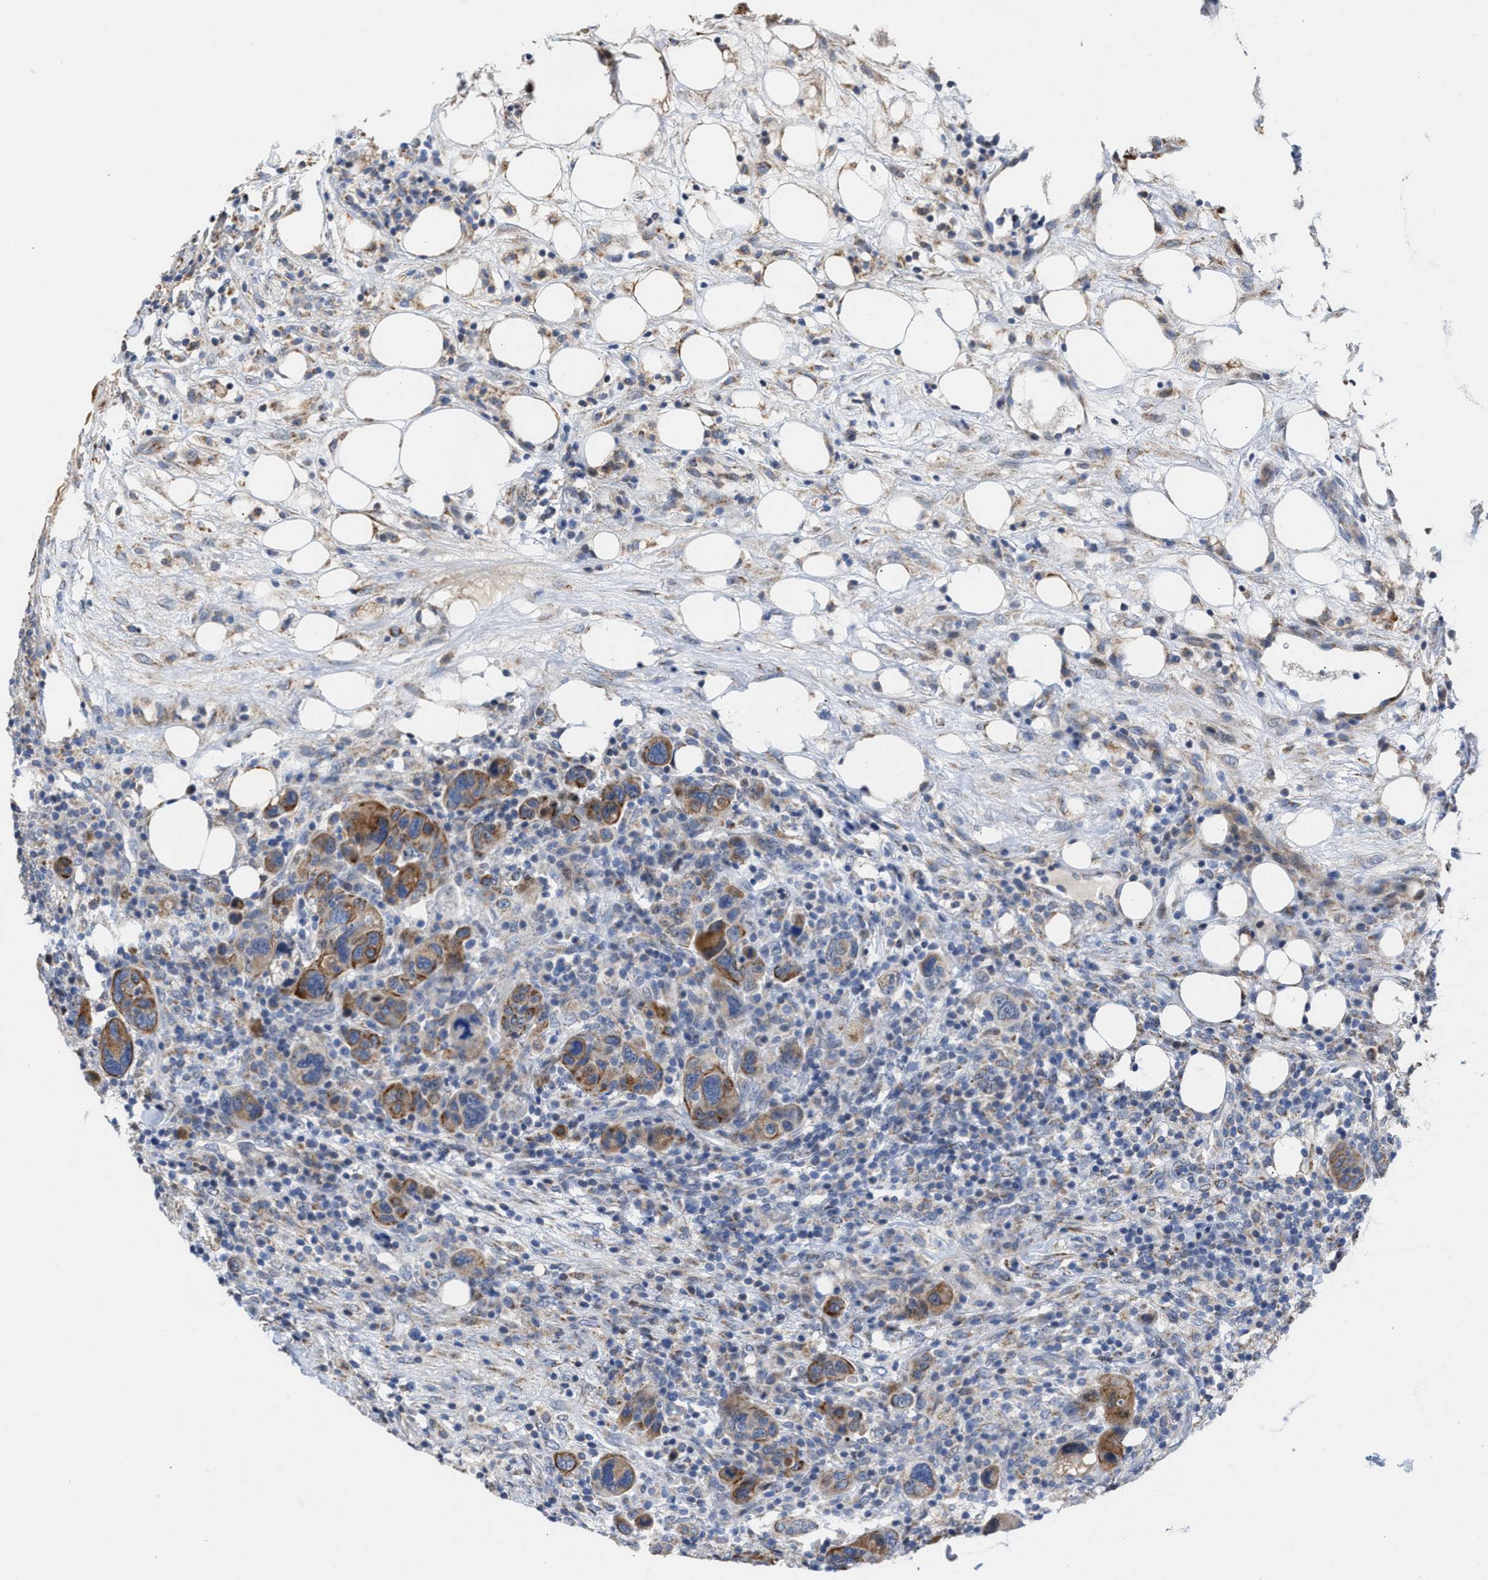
{"staining": {"intensity": "moderate", "quantity": "25%-75%", "location": "cytoplasmic/membranous"}, "tissue": "breast cancer", "cell_type": "Tumor cells", "image_type": "cancer", "snomed": [{"axis": "morphology", "description": "Duct carcinoma"}, {"axis": "topography", "description": "Breast"}], "caption": "This histopathology image displays breast cancer (infiltrating ductal carcinoma) stained with immunohistochemistry to label a protein in brown. The cytoplasmic/membranous of tumor cells show moderate positivity for the protein. Nuclei are counter-stained blue.", "gene": "JAG1", "patient": {"sex": "female", "age": 37}}